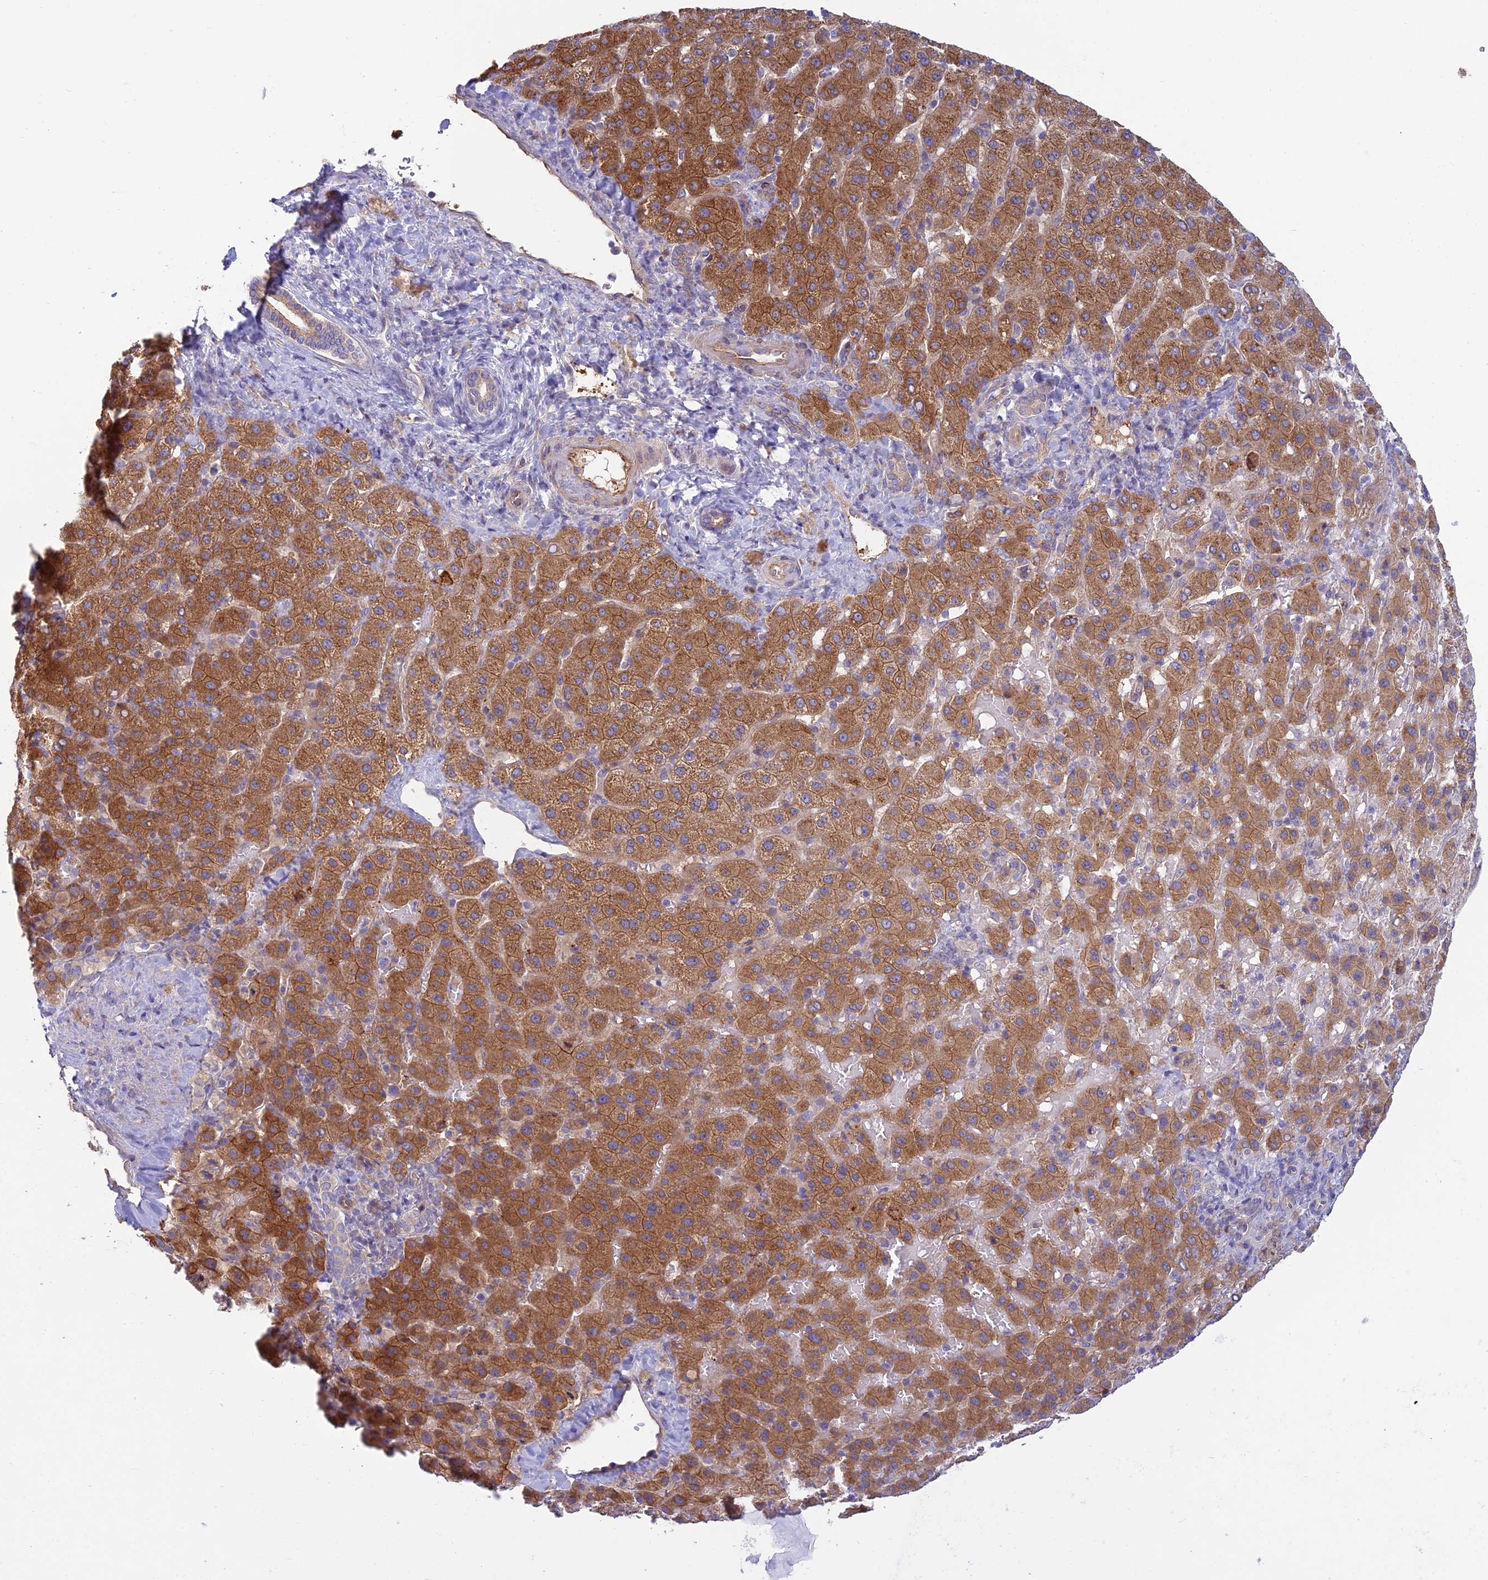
{"staining": {"intensity": "moderate", "quantity": ">75%", "location": "cytoplasmic/membranous"}, "tissue": "liver cancer", "cell_type": "Tumor cells", "image_type": "cancer", "snomed": [{"axis": "morphology", "description": "Carcinoma, Hepatocellular, NOS"}, {"axis": "topography", "description": "Liver"}], "caption": "Hepatocellular carcinoma (liver) stained with a protein marker demonstrates moderate staining in tumor cells.", "gene": "DUS2", "patient": {"sex": "female", "age": 58}}